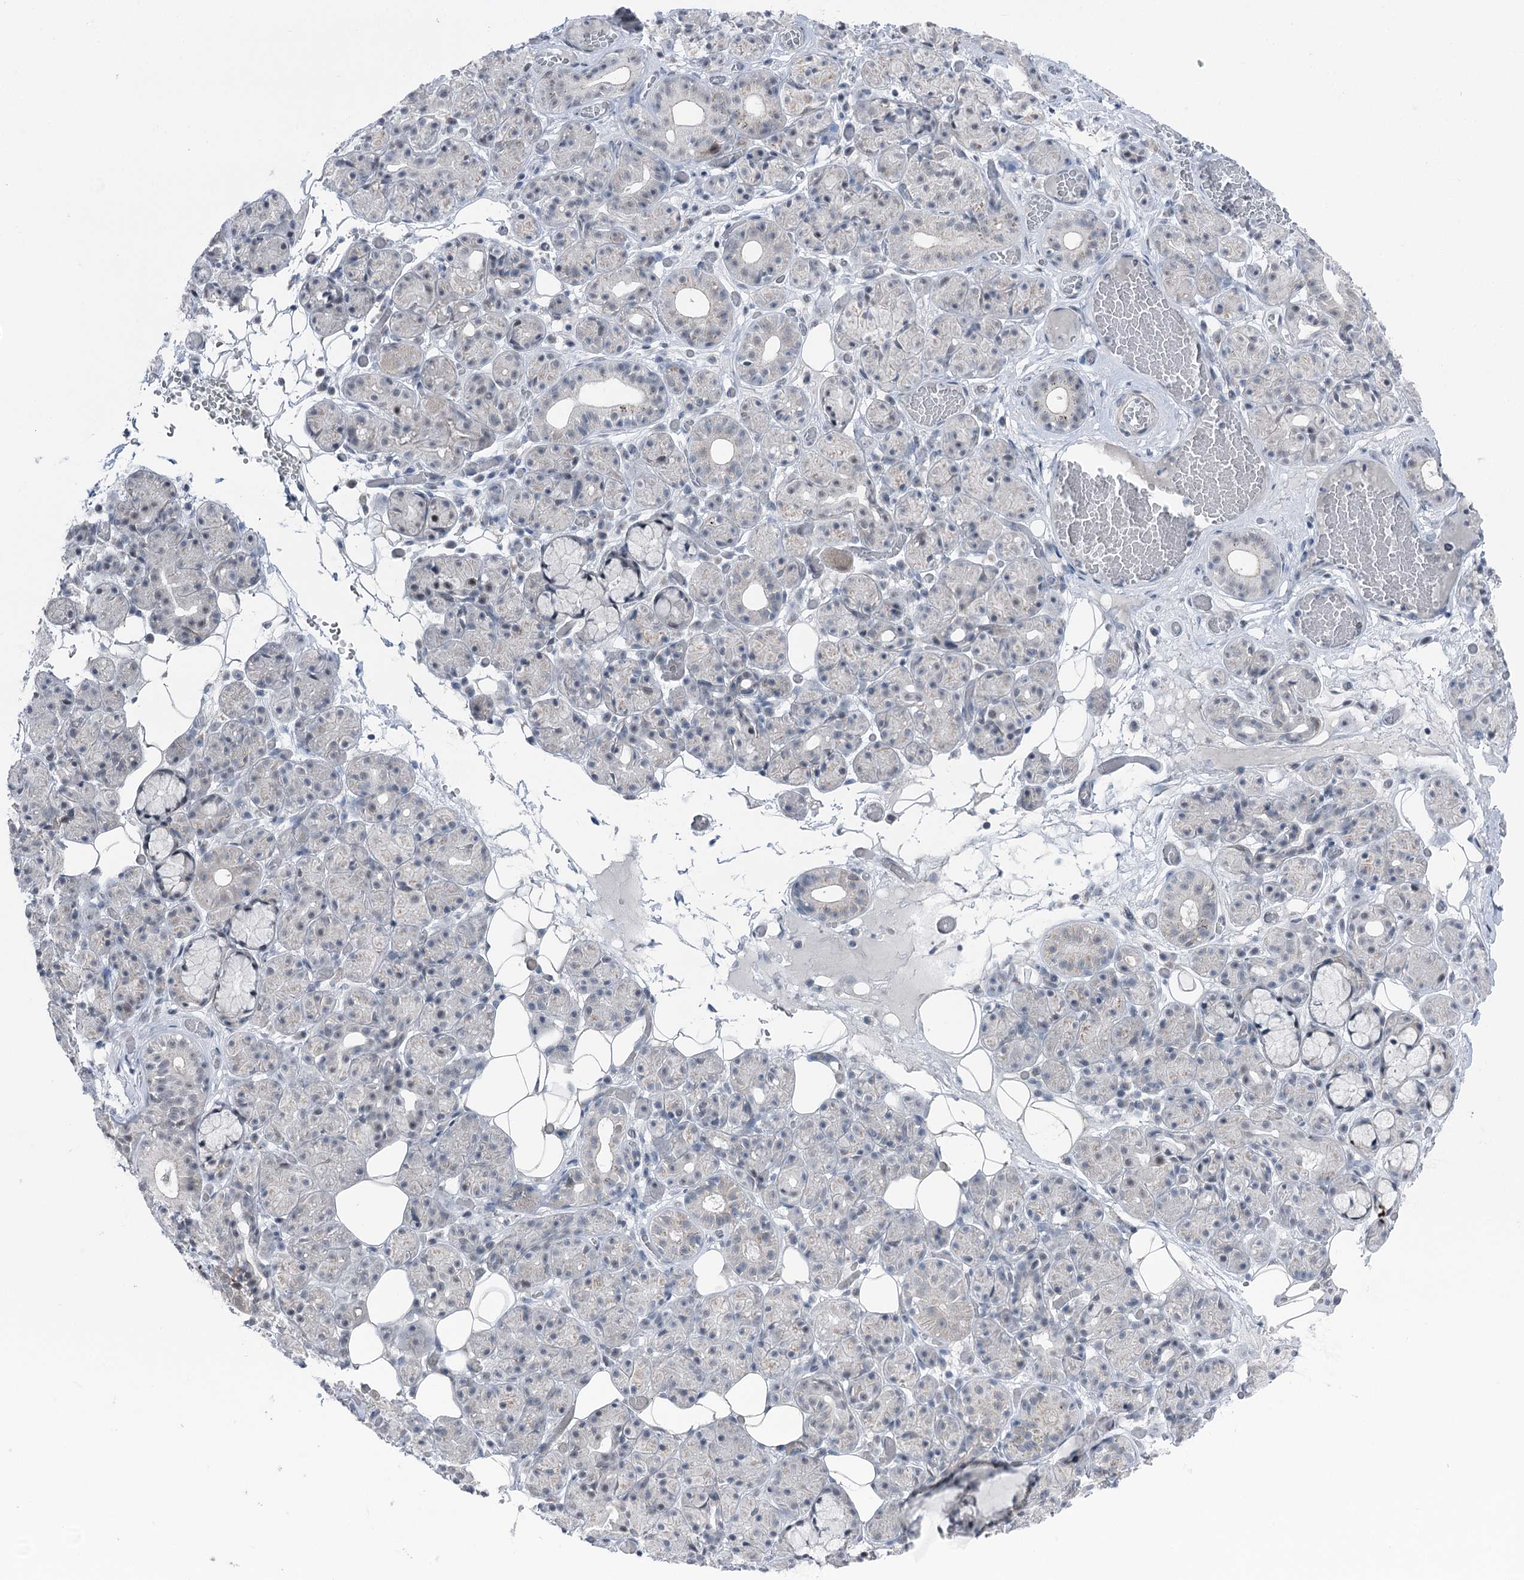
{"staining": {"intensity": "negative", "quantity": "none", "location": "none"}, "tissue": "salivary gland", "cell_type": "Glandular cells", "image_type": "normal", "snomed": [{"axis": "morphology", "description": "Normal tissue, NOS"}, {"axis": "topography", "description": "Salivary gland"}], "caption": "Human salivary gland stained for a protein using IHC shows no positivity in glandular cells.", "gene": "STEEP1", "patient": {"sex": "male", "age": 63}}